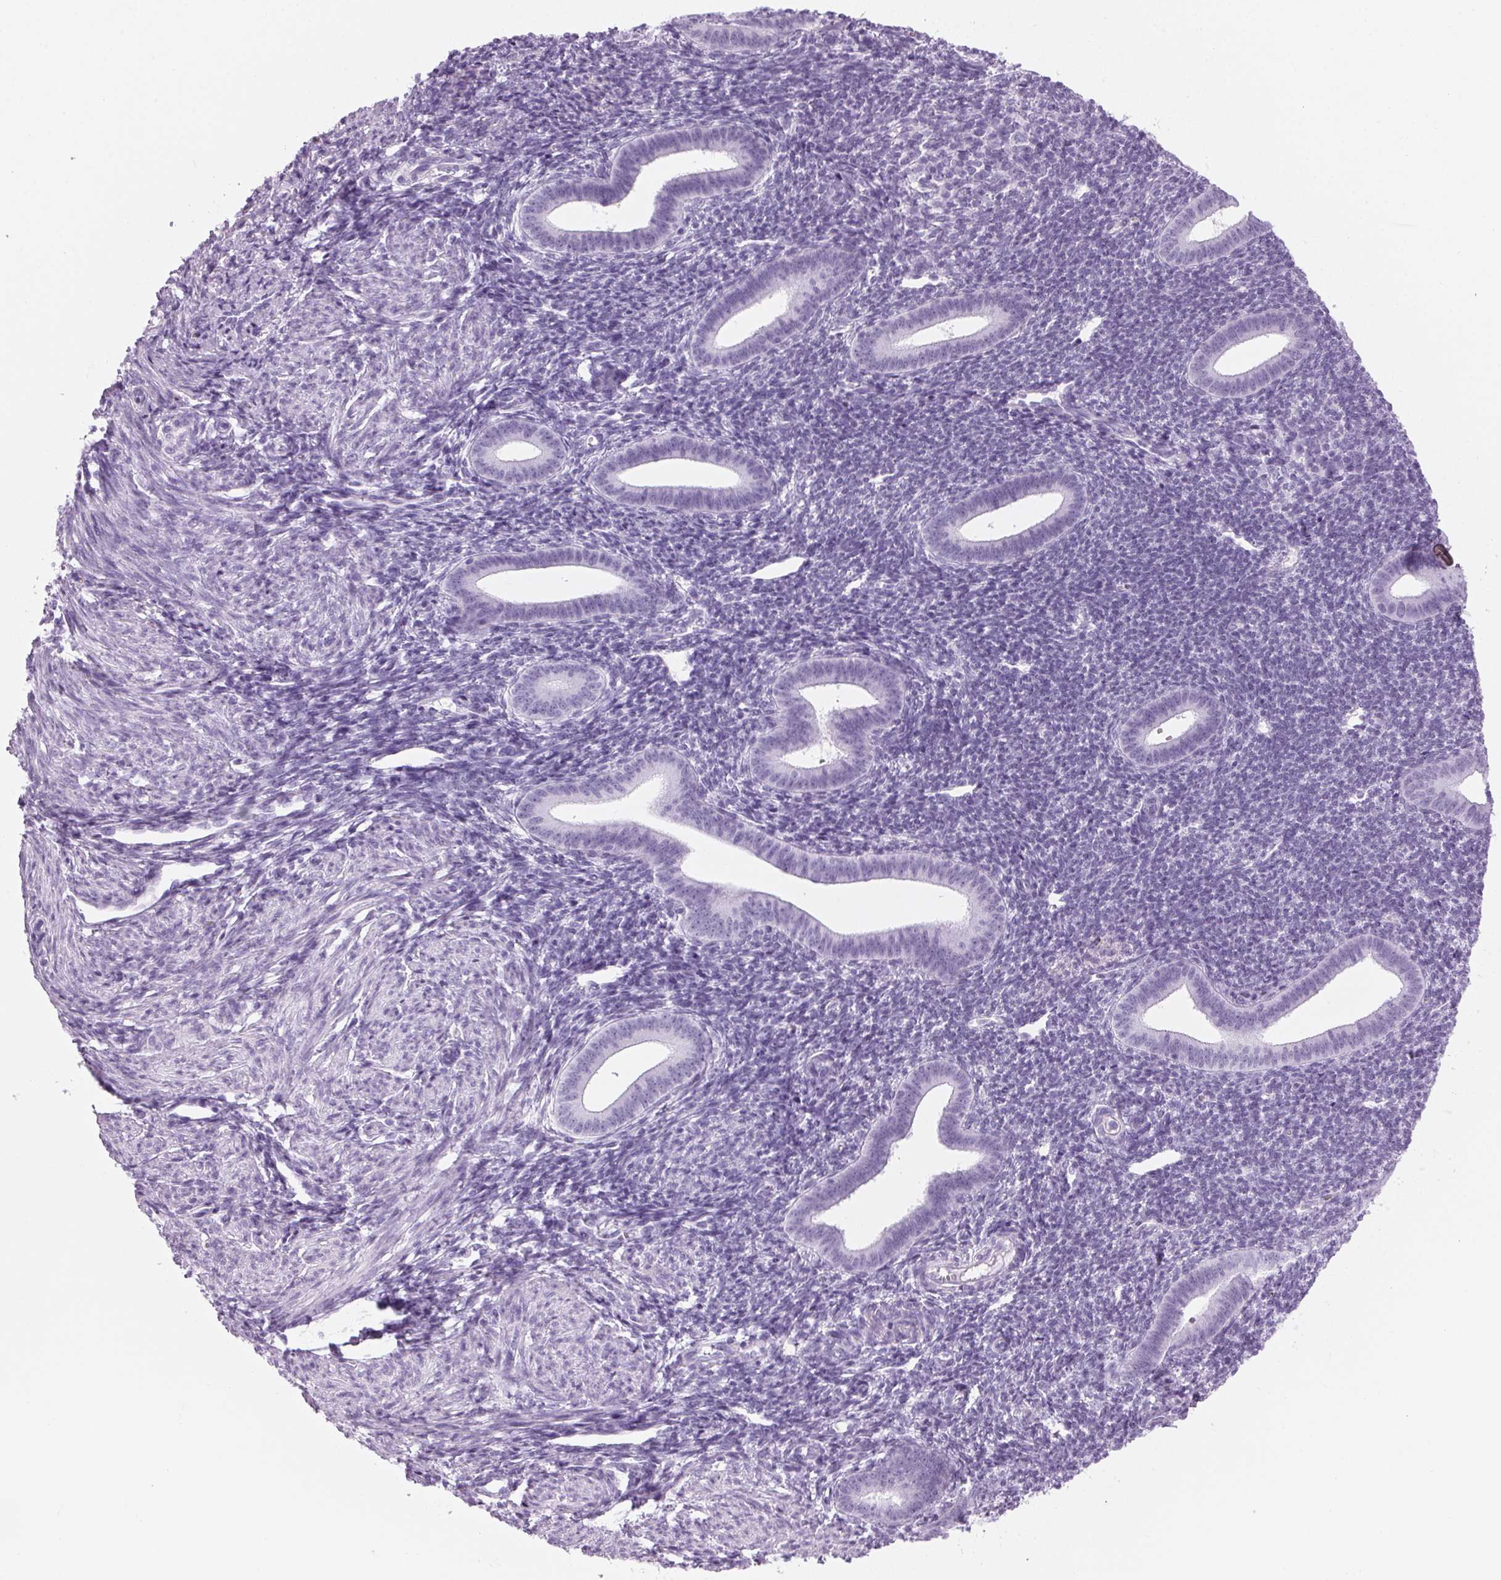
{"staining": {"intensity": "negative", "quantity": "none", "location": "none"}, "tissue": "endometrium", "cell_type": "Cells in endometrial stroma", "image_type": "normal", "snomed": [{"axis": "morphology", "description": "Normal tissue, NOS"}, {"axis": "topography", "description": "Endometrium"}], "caption": "Immunohistochemistry micrograph of normal endometrium: human endometrium stained with DAB (3,3'-diaminobenzidine) demonstrates no significant protein expression in cells in endometrial stroma.", "gene": "ADAM20", "patient": {"sex": "female", "age": 25}}